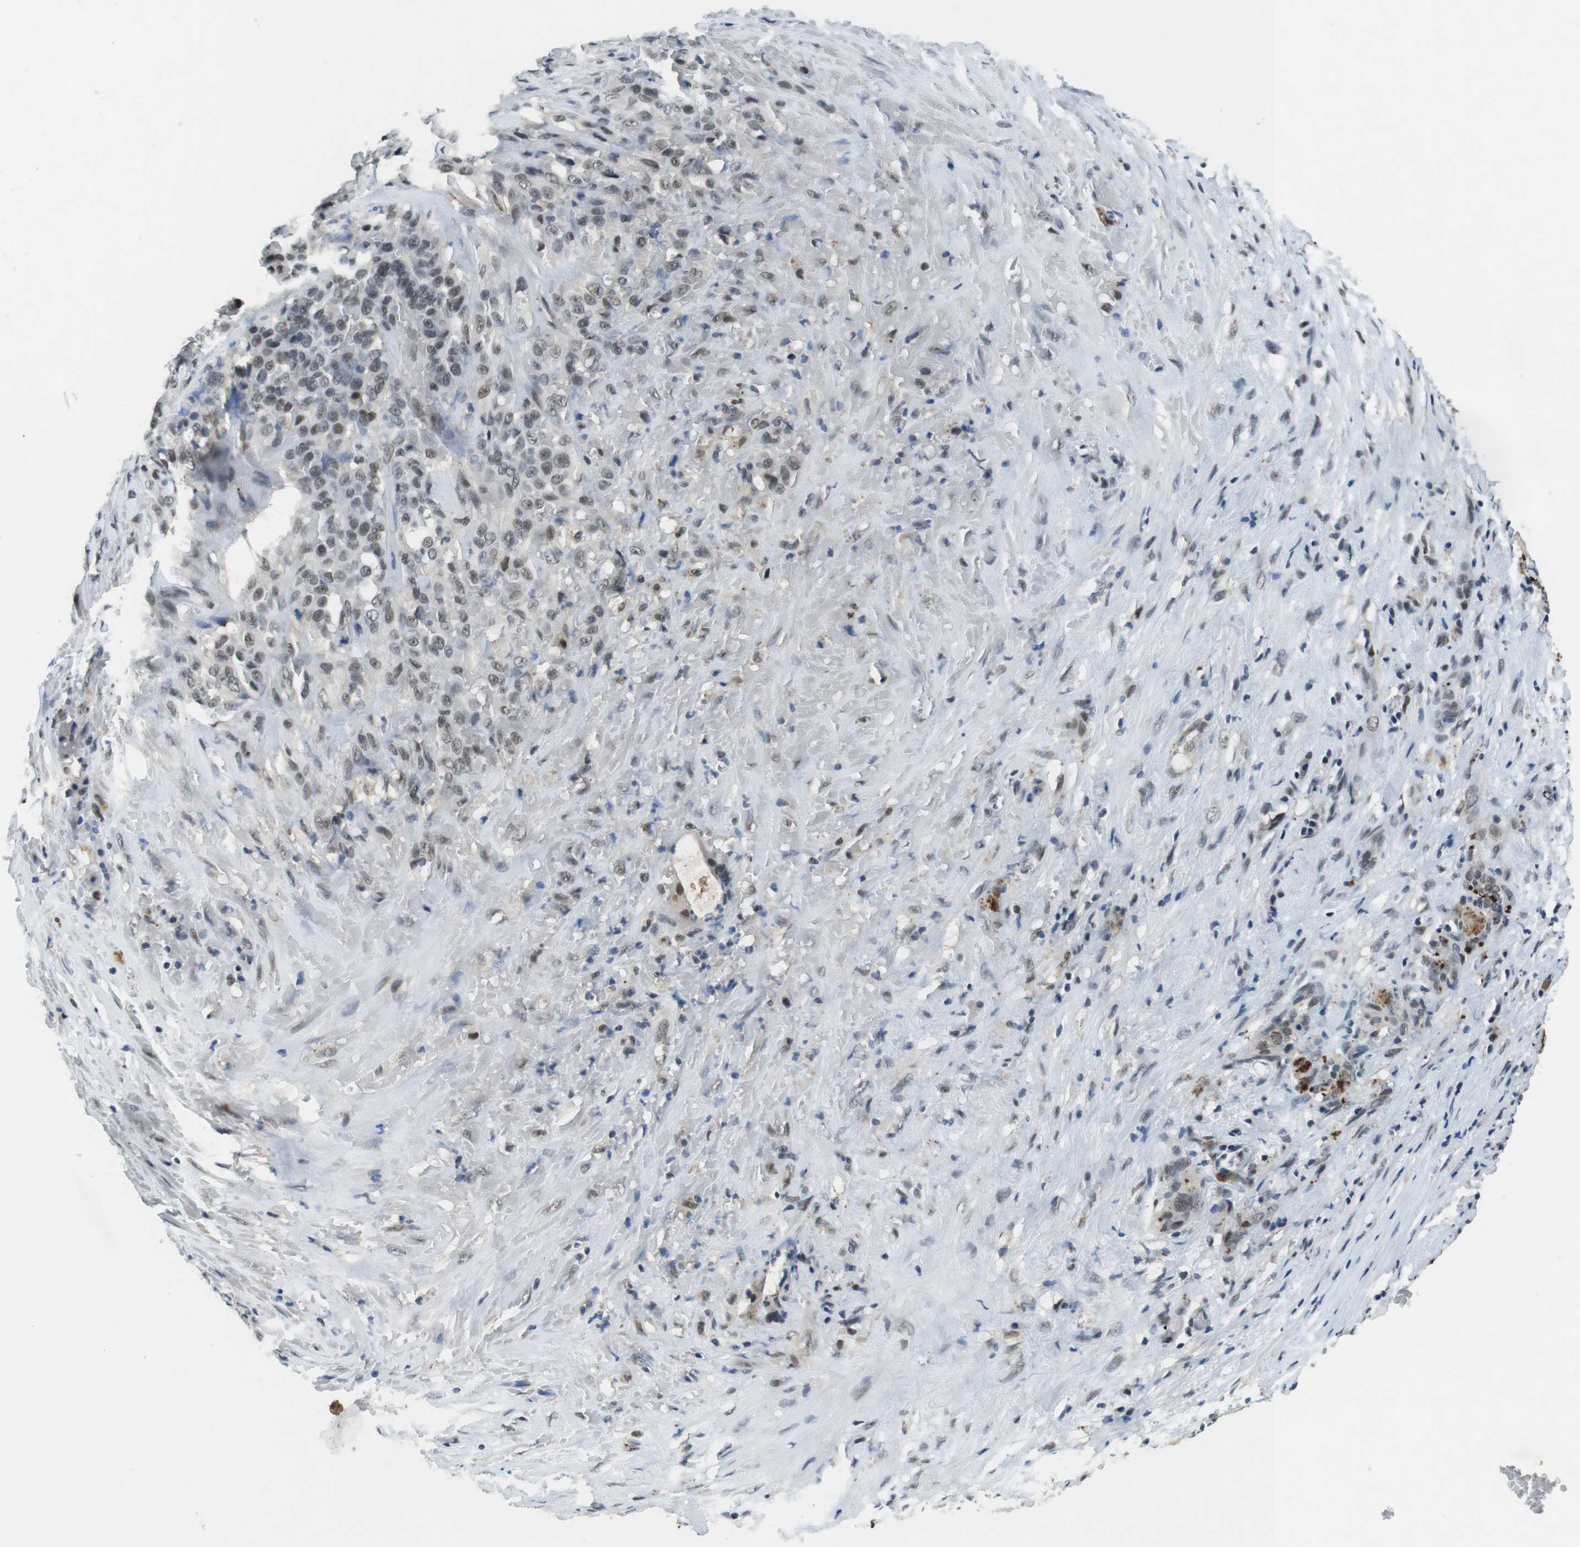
{"staining": {"intensity": "moderate", "quantity": "25%-75%", "location": "cytoplasmic/membranous,nuclear"}, "tissue": "thyroid gland", "cell_type": "Glandular cells", "image_type": "normal", "snomed": [{"axis": "morphology", "description": "Normal tissue, NOS"}, {"axis": "topography", "description": "Thyroid gland"}], "caption": "DAB immunohistochemical staining of benign thyroid gland shows moderate cytoplasmic/membranous,nuclear protein staining in about 25%-75% of glandular cells. (IHC, brightfield microscopy, high magnification).", "gene": "USP7", "patient": {"sex": "male", "age": 61}}